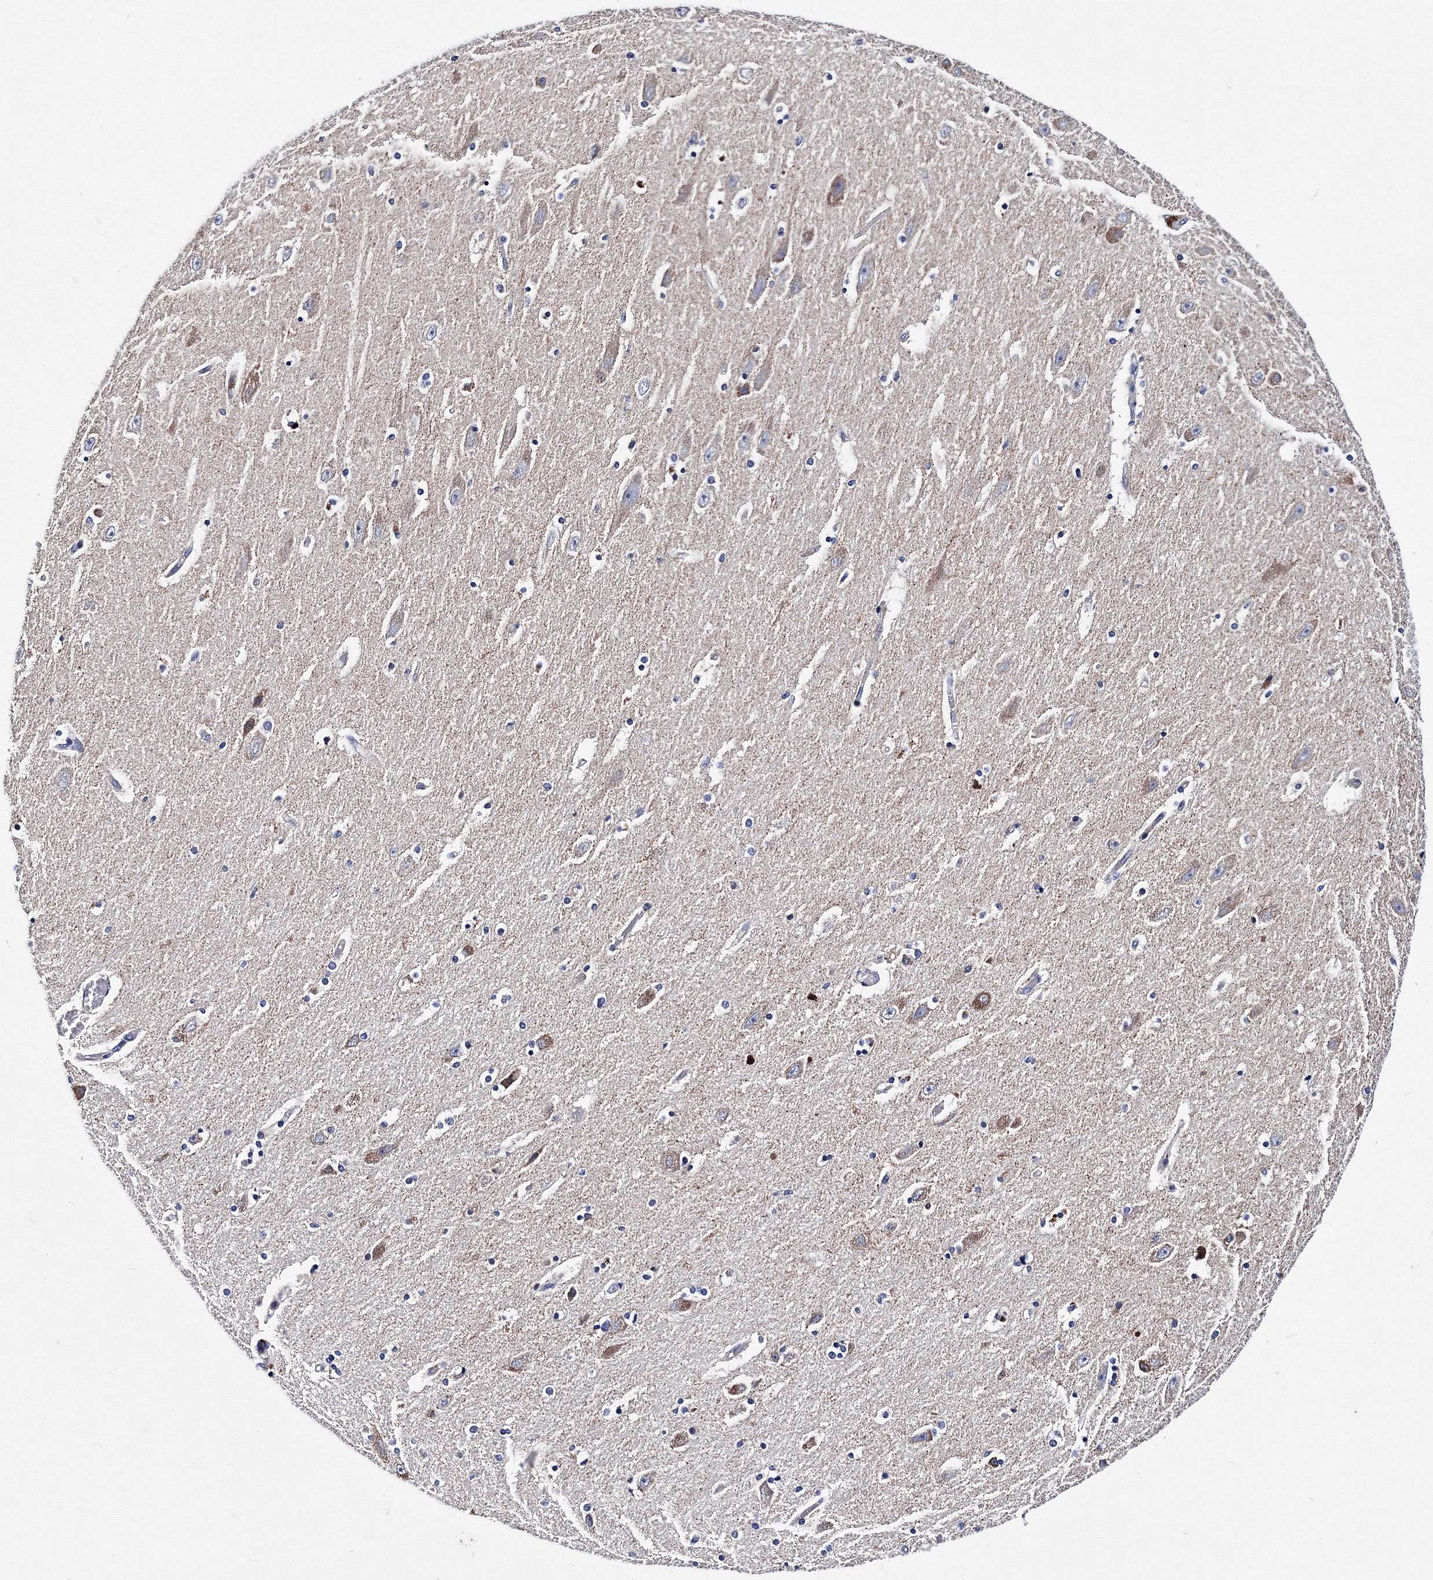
{"staining": {"intensity": "negative", "quantity": "none", "location": "none"}, "tissue": "hippocampus", "cell_type": "Glial cells", "image_type": "normal", "snomed": [{"axis": "morphology", "description": "Normal tissue, NOS"}, {"axis": "topography", "description": "Hippocampus"}], "caption": "Hippocampus stained for a protein using immunohistochemistry shows no positivity glial cells.", "gene": "TRPM2", "patient": {"sex": "female", "age": 54}}